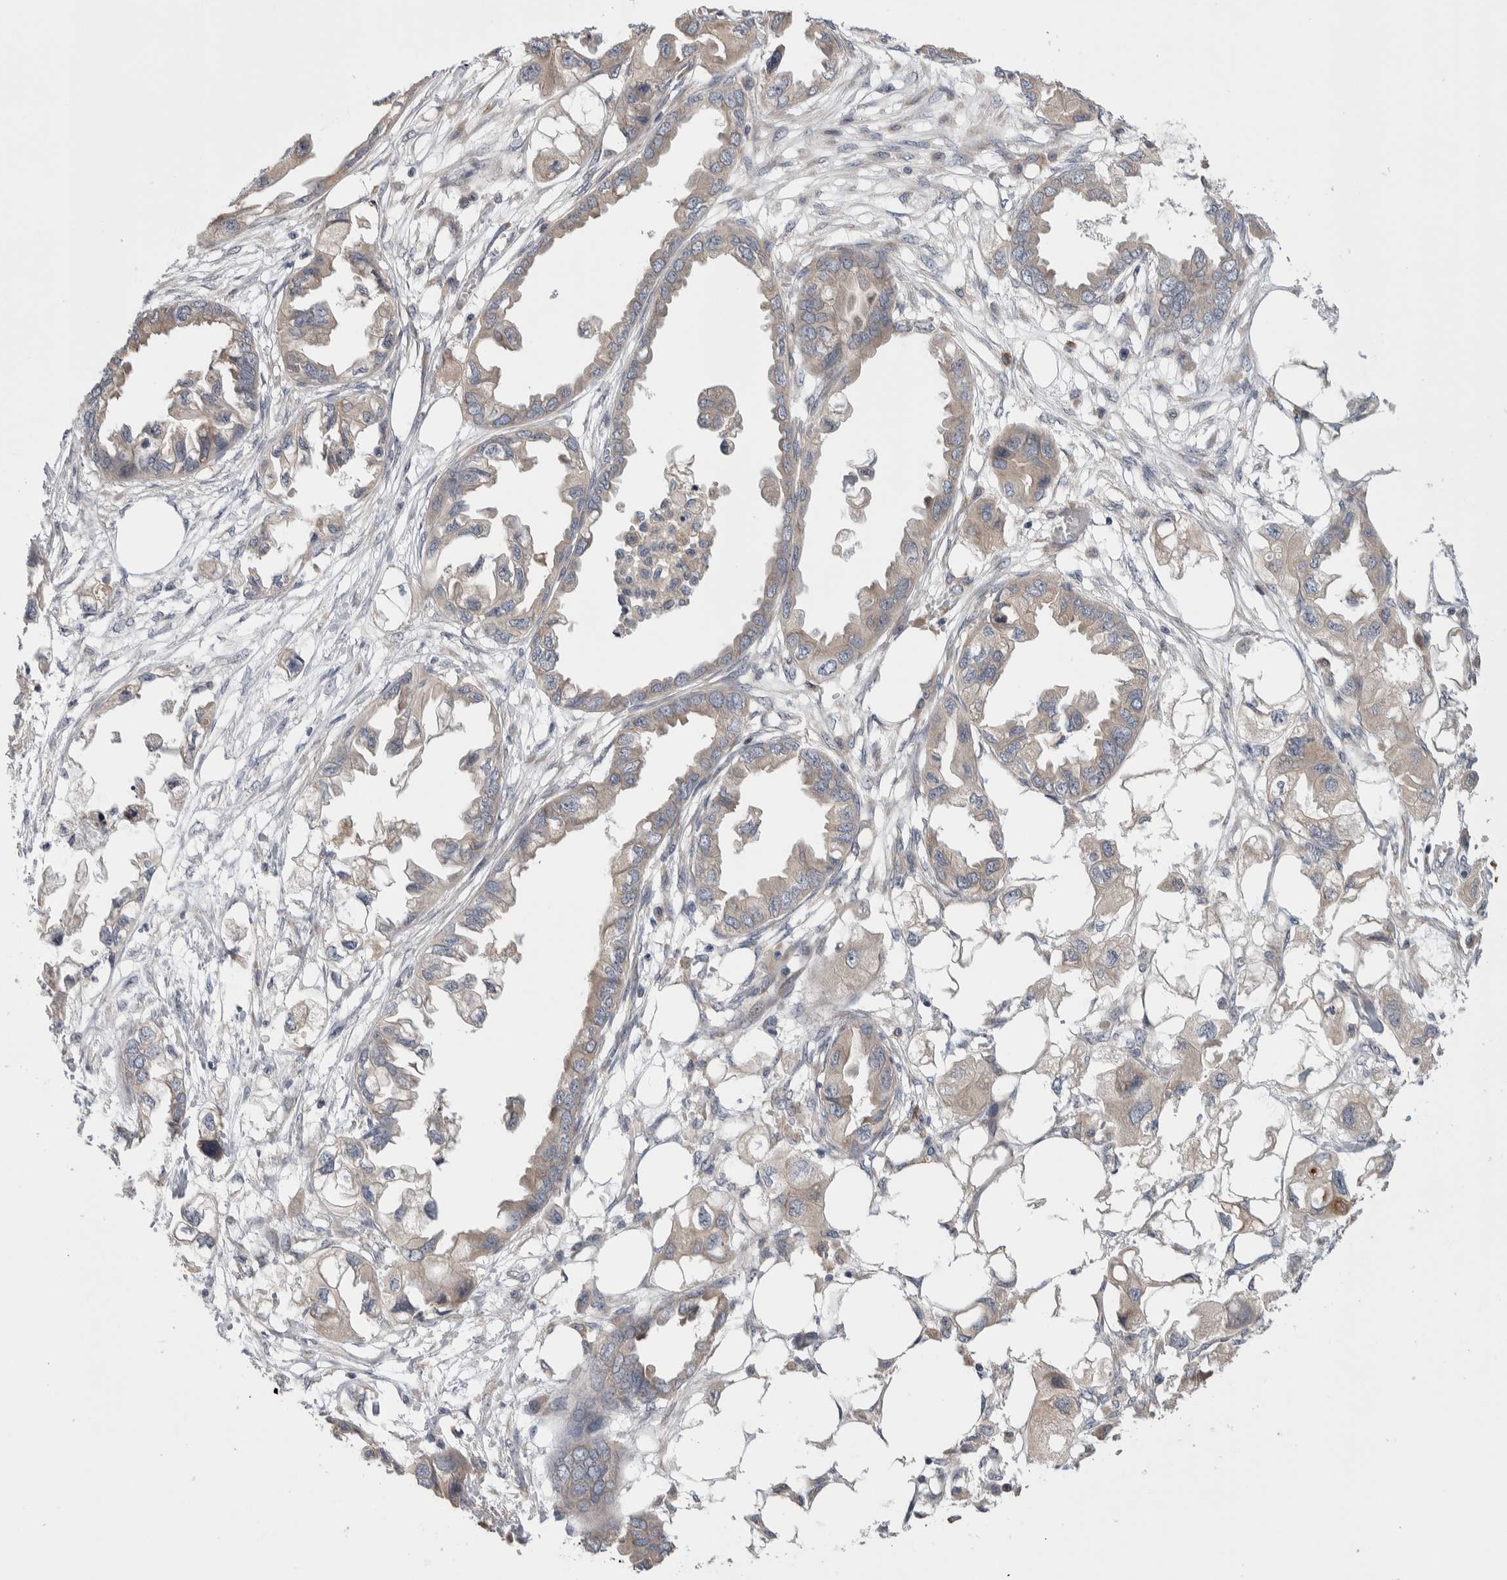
{"staining": {"intensity": "weak", "quantity": ">75%", "location": "cytoplasmic/membranous"}, "tissue": "endometrial cancer", "cell_type": "Tumor cells", "image_type": "cancer", "snomed": [{"axis": "morphology", "description": "Adenocarcinoma, NOS"}, {"axis": "morphology", "description": "Adenocarcinoma, metastatic, NOS"}, {"axis": "topography", "description": "Adipose tissue"}, {"axis": "topography", "description": "Endometrium"}], "caption": "Tumor cells show weak cytoplasmic/membranous expression in approximately >75% of cells in endometrial cancer (adenocarcinoma).", "gene": "IBTK", "patient": {"sex": "female", "age": 67}}